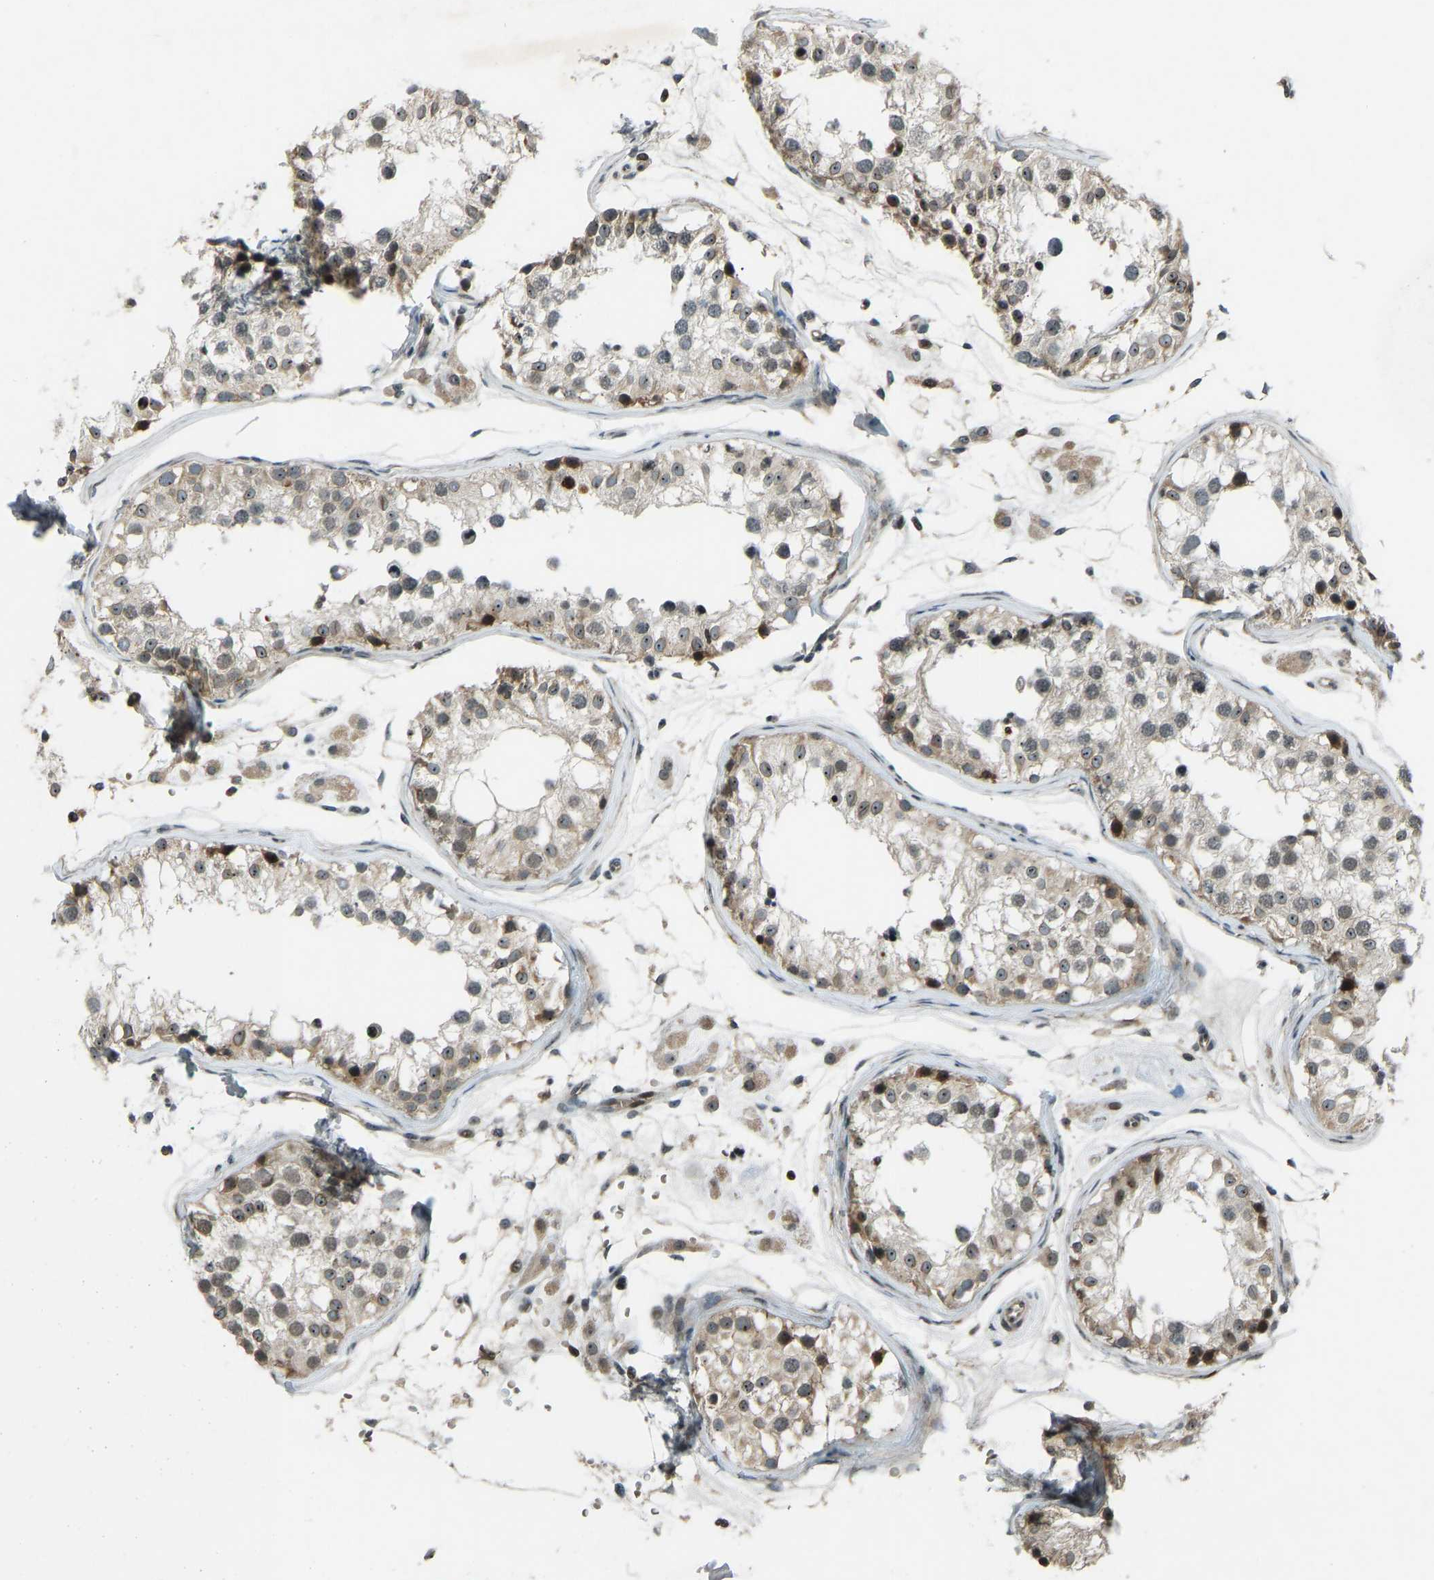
{"staining": {"intensity": "moderate", "quantity": ">75%", "location": "cytoplasmic/membranous,nuclear"}, "tissue": "testis", "cell_type": "Cells in seminiferous ducts", "image_type": "normal", "snomed": [{"axis": "morphology", "description": "Normal tissue, NOS"}, {"axis": "morphology", "description": "Adenocarcinoma, metastatic, NOS"}, {"axis": "topography", "description": "Testis"}], "caption": "This is a photomicrograph of immunohistochemistry (IHC) staining of benign testis, which shows moderate positivity in the cytoplasmic/membranous,nuclear of cells in seminiferous ducts.", "gene": "SVOPL", "patient": {"sex": "male", "age": 26}}